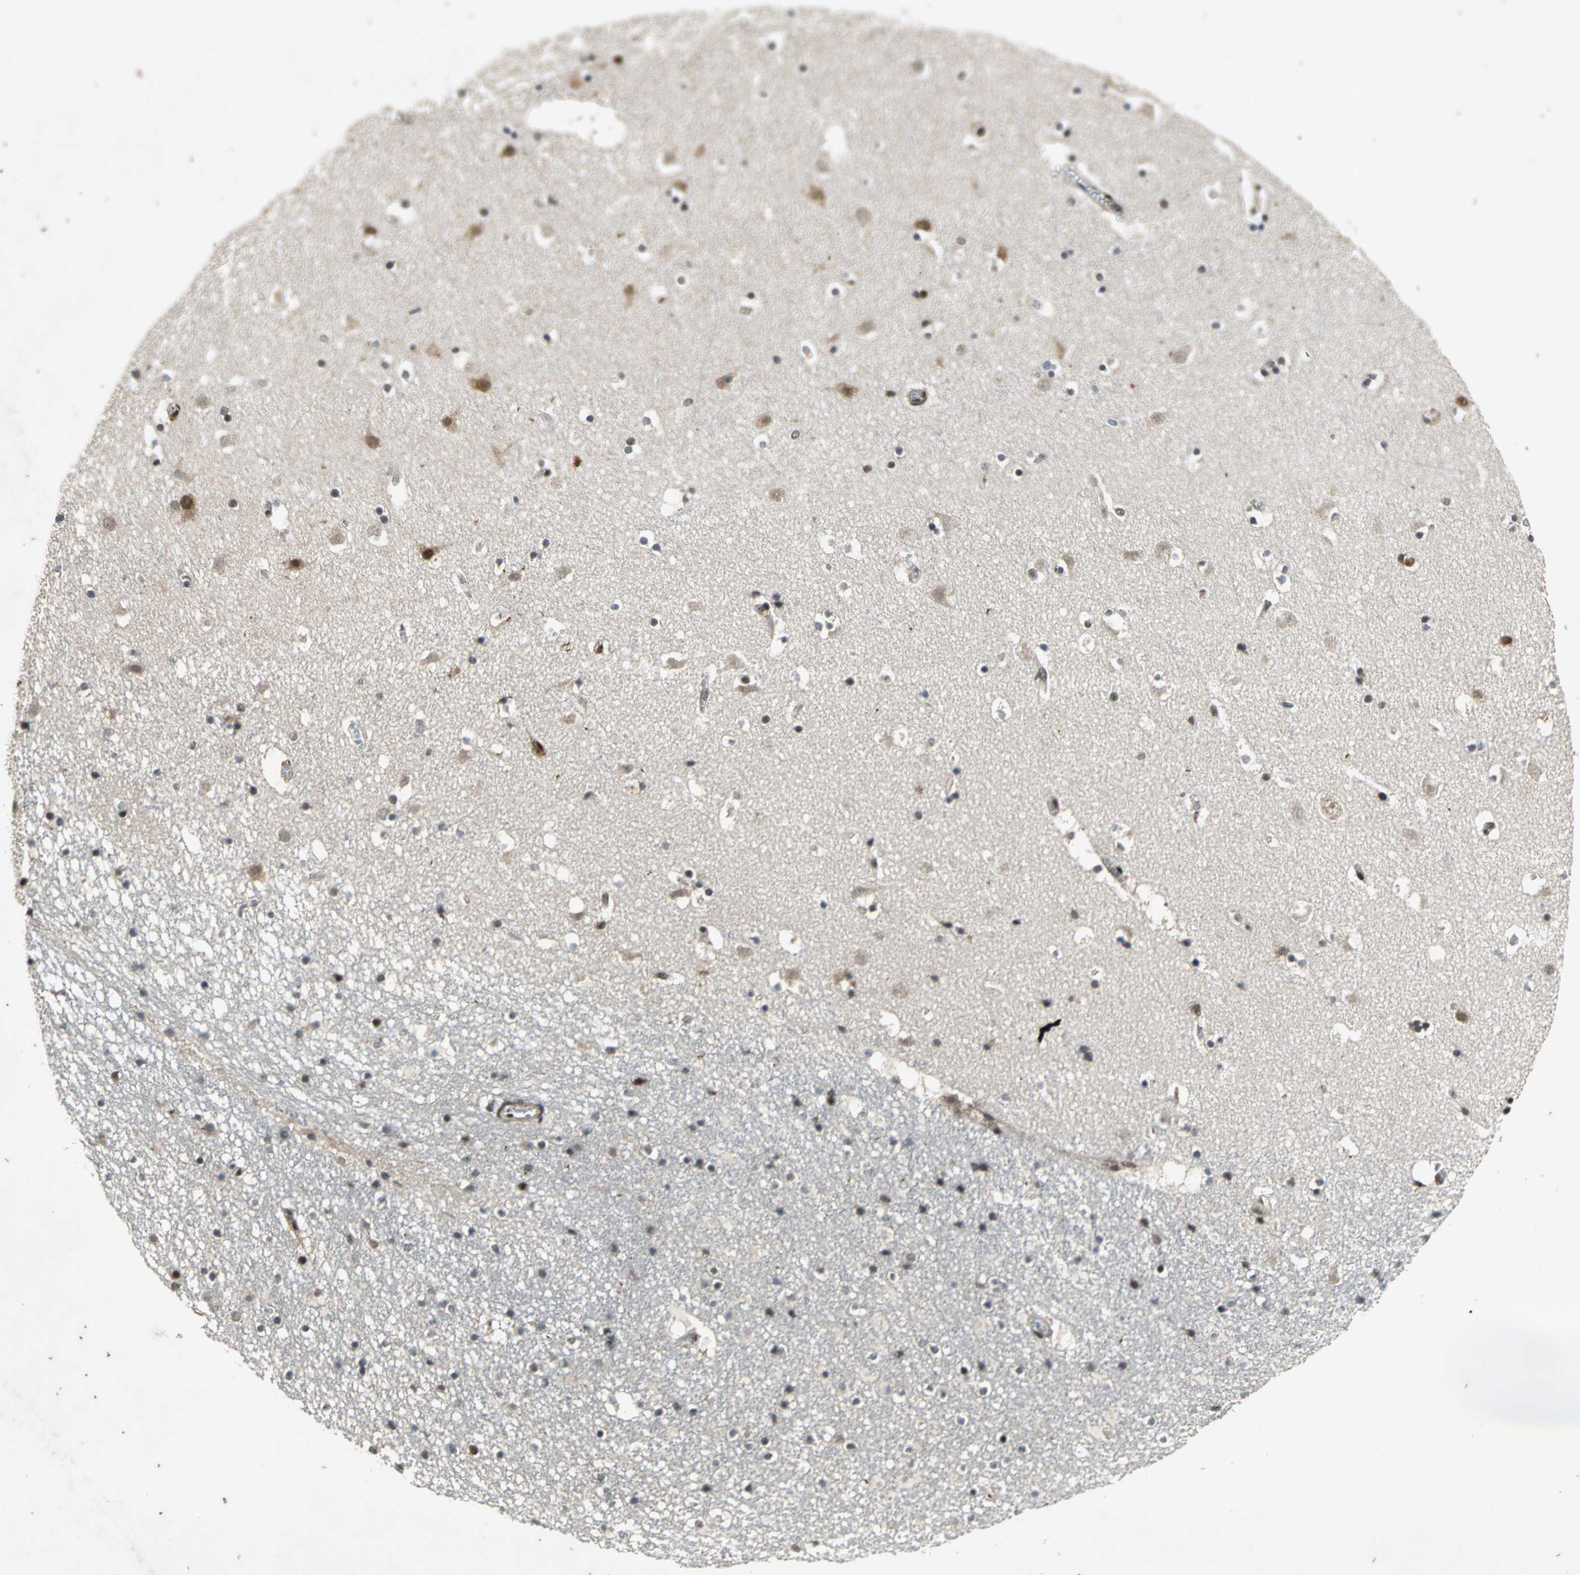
{"staining": {"intensity": "negative", "quantity": "none", "location": "none"}, "tissue": "caudate", "cell_type": "Glial cells", "image_type": "normal", "snomed": [{"axis": "morphology", "description": "Normal tissue, NOS"}, {"axis": "topography", "description": "Lateral ventricle wall"}], "caption": "A histopathology image of human caudate is negative for staining in glial cells. Nuclei are stained in blue.", "gene": "NOTCH3", "patient": {"sex": "male", "age": 45}}